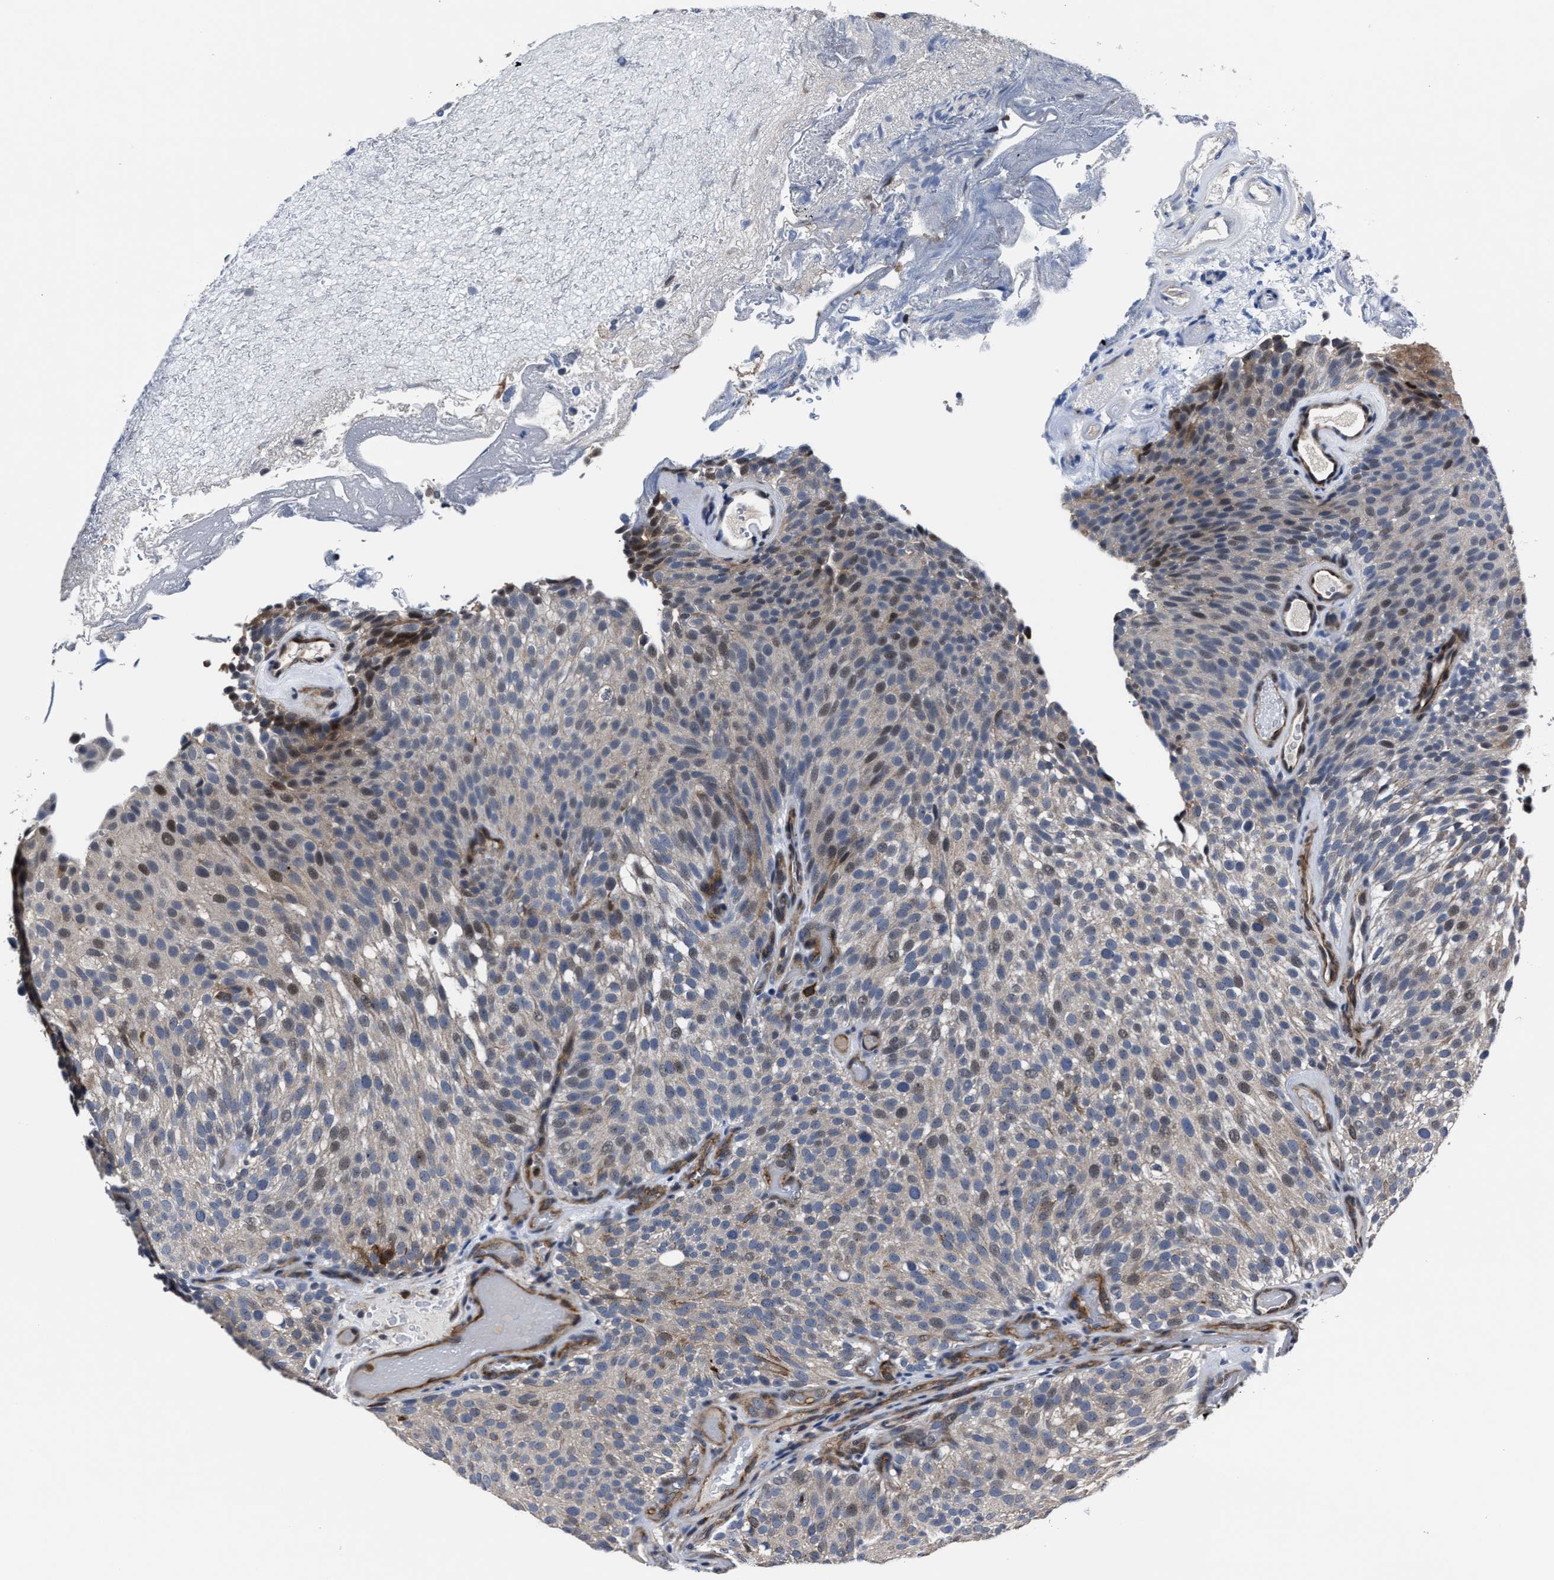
{"staining": {"intensity": "weak", "quantity": "25%-75%", "location": "nuclear"}, "tissue": "urothelial cancer", "cell_type": "Tumor cells", "image_type": "cancer", "snomed": [{"axis": "morphology", "description": "Urothelial carcinoma, Low grade"}, {"axis": "topography", "description": "Urinary bladder"}], "caption": "About 25%-75% of tumor cells in human urothelial cancer reveal weak nuclear protein staining as visualized by brown immunohistochemical staining.", "gene": "RSBN1L", "patient": {"sex": "male", "age": 78}}